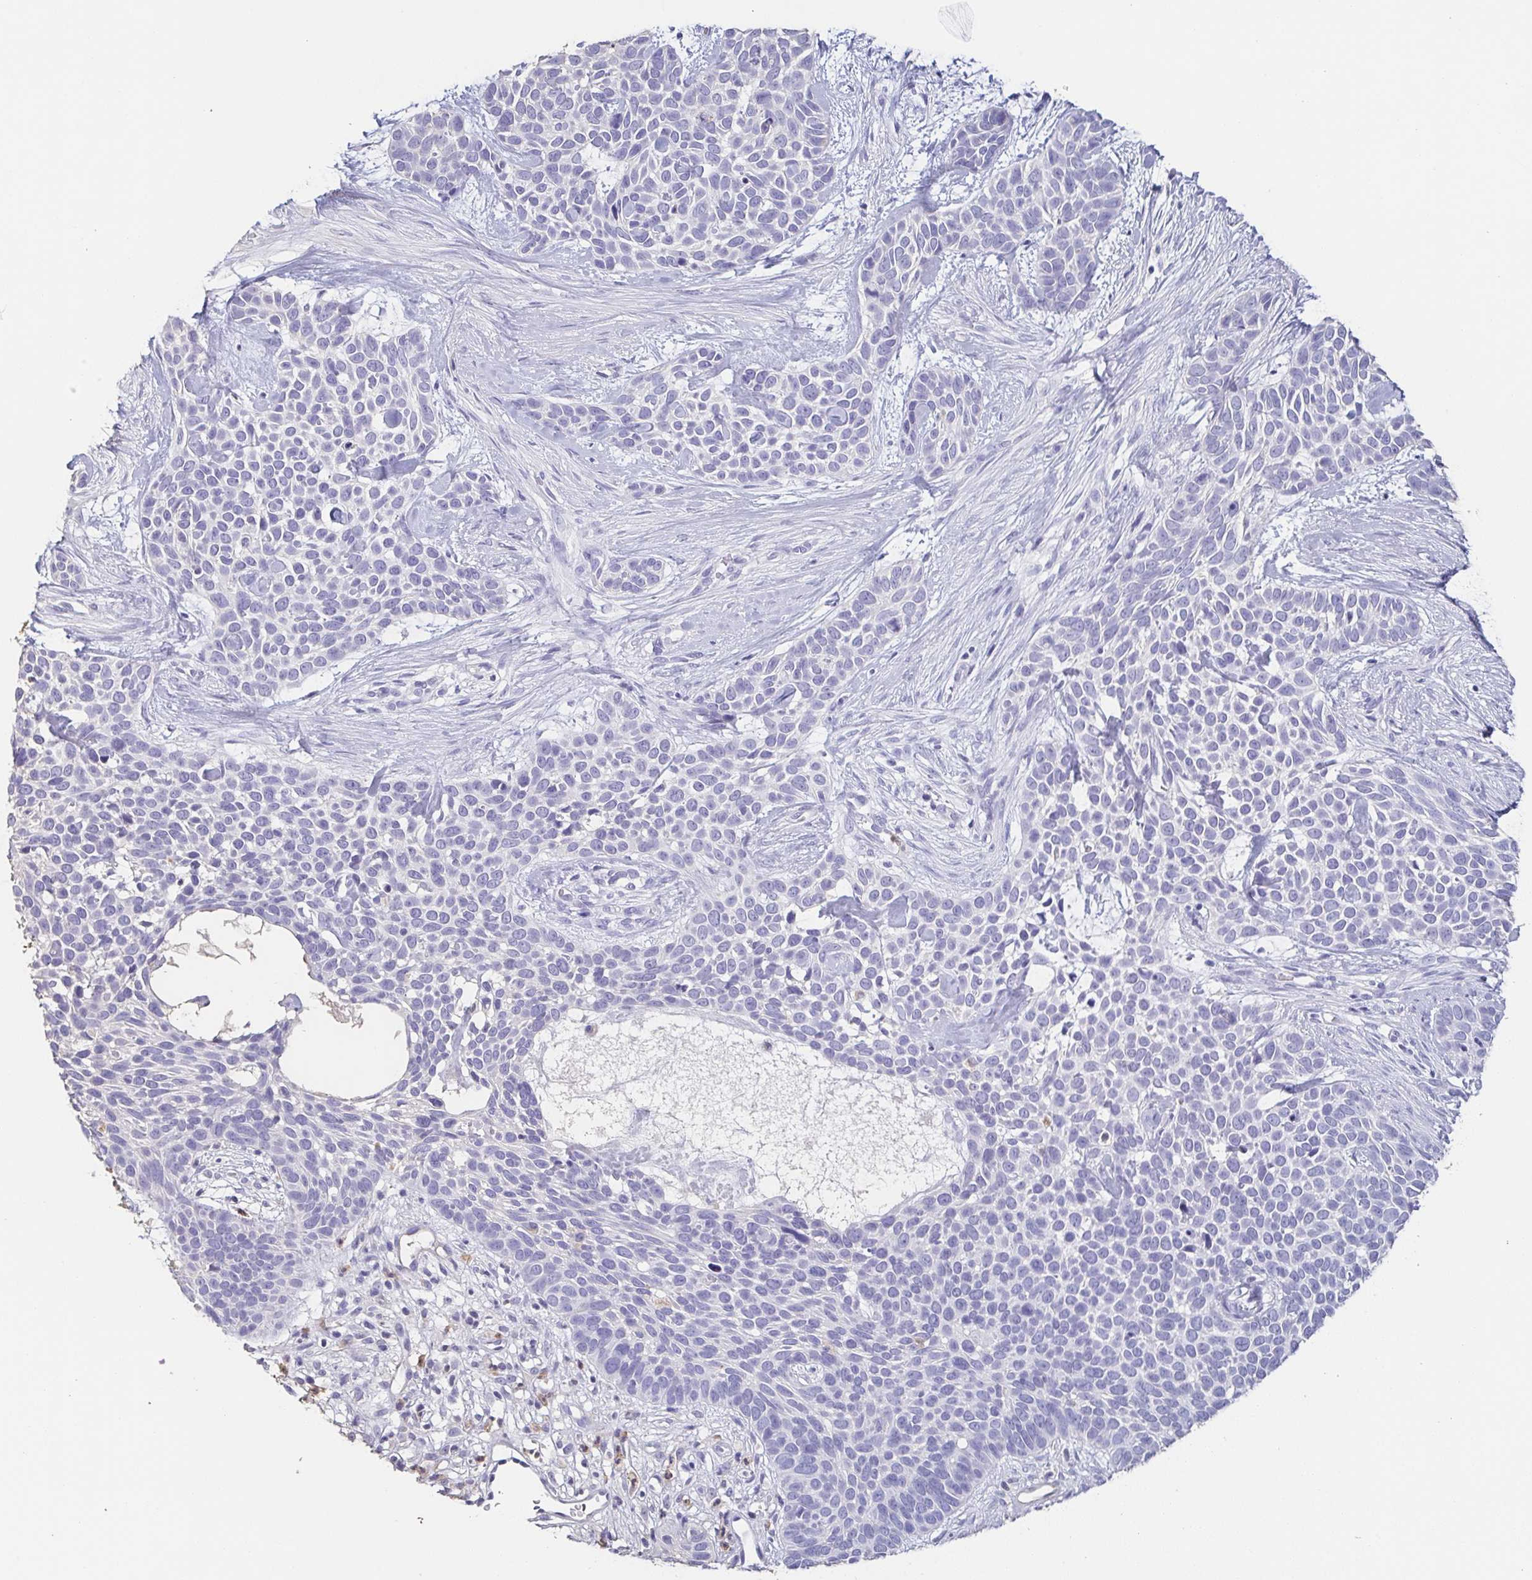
{"staining": {"intensity": "negative", "quantity": "none", "location": "none"}, "tissue": "skin cancer", "cell_type": "Tumor cells", "image_type": "cancer", "snomed": [{"axis": "morphology", "description": "Basal cell carcinoma"}, {"axis": "topography", "description": "Skin"}], "caption": "High magnification brightfield microscopy of basal cell carcinoma (skin) stained with DAB (3,3'-diaminobenzidine) (brown) and counterstained with hematoxylin (blue): tumor cells show no significant expression.", "gene": "BPIFA2", "patient": {"sex": "male", "age": 69}}